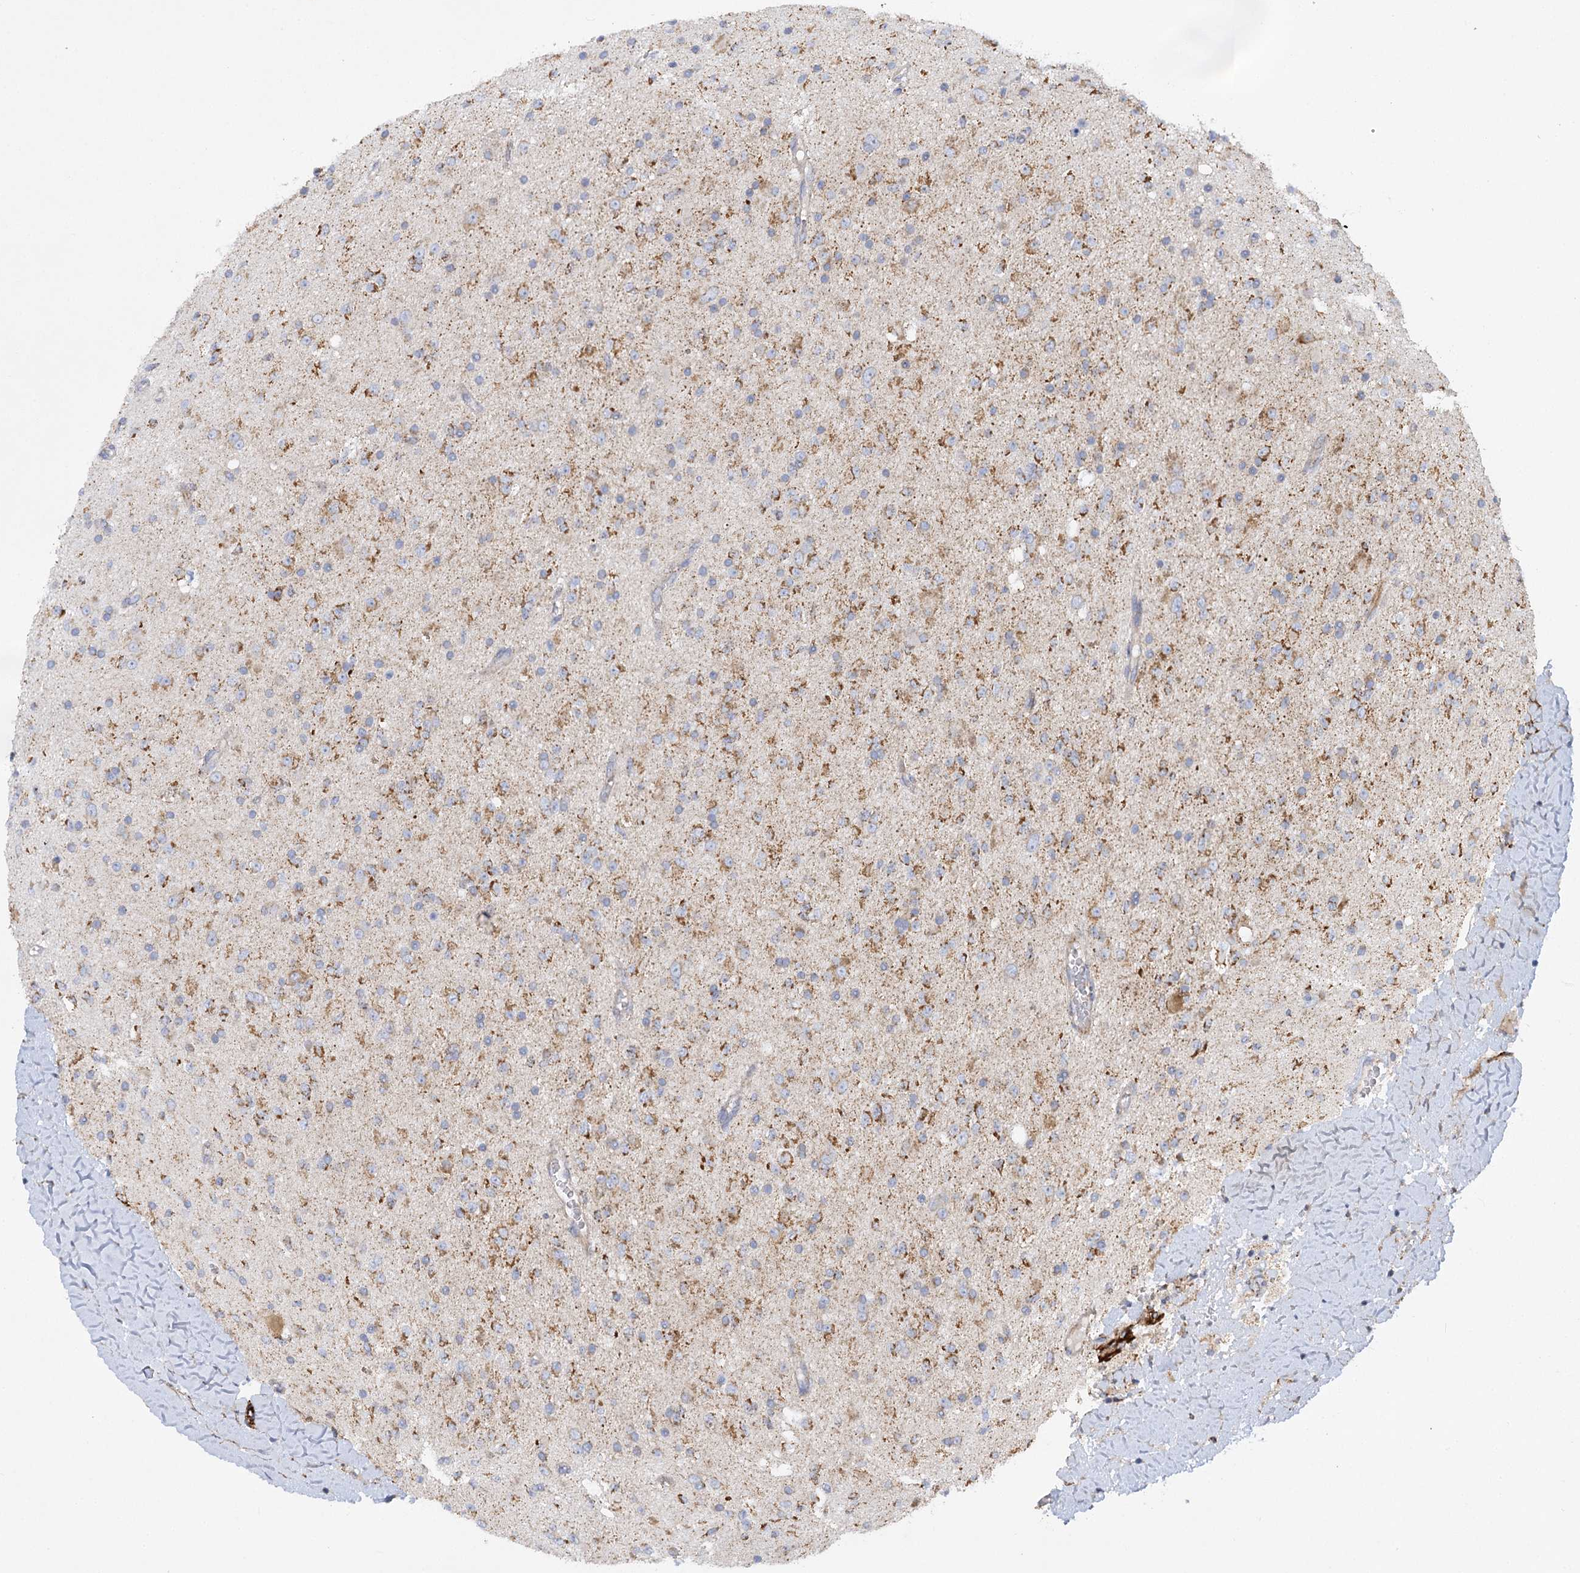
{"staining": {"intensity": "moderate", "quantity": "25%-75%", "location": "cytoplasmic/membranous"}, "tissue": "glioma", "cell_type": "Tumor cells", "image_type": "cancer", "snomed": [{"axis": "morphology", "description": "Glioma, malignant, High grade"}, {"axis": "topography", "description": "Brain"}], "caption": "This photomicrograph displays IHC staining of human glioma, with medium moderate cytoplasmic/membranous positivity in approximately 25%-75% of tumor cells.", "gene": "DHTKD1", "patient": {"sex": "male", "age": 34}}